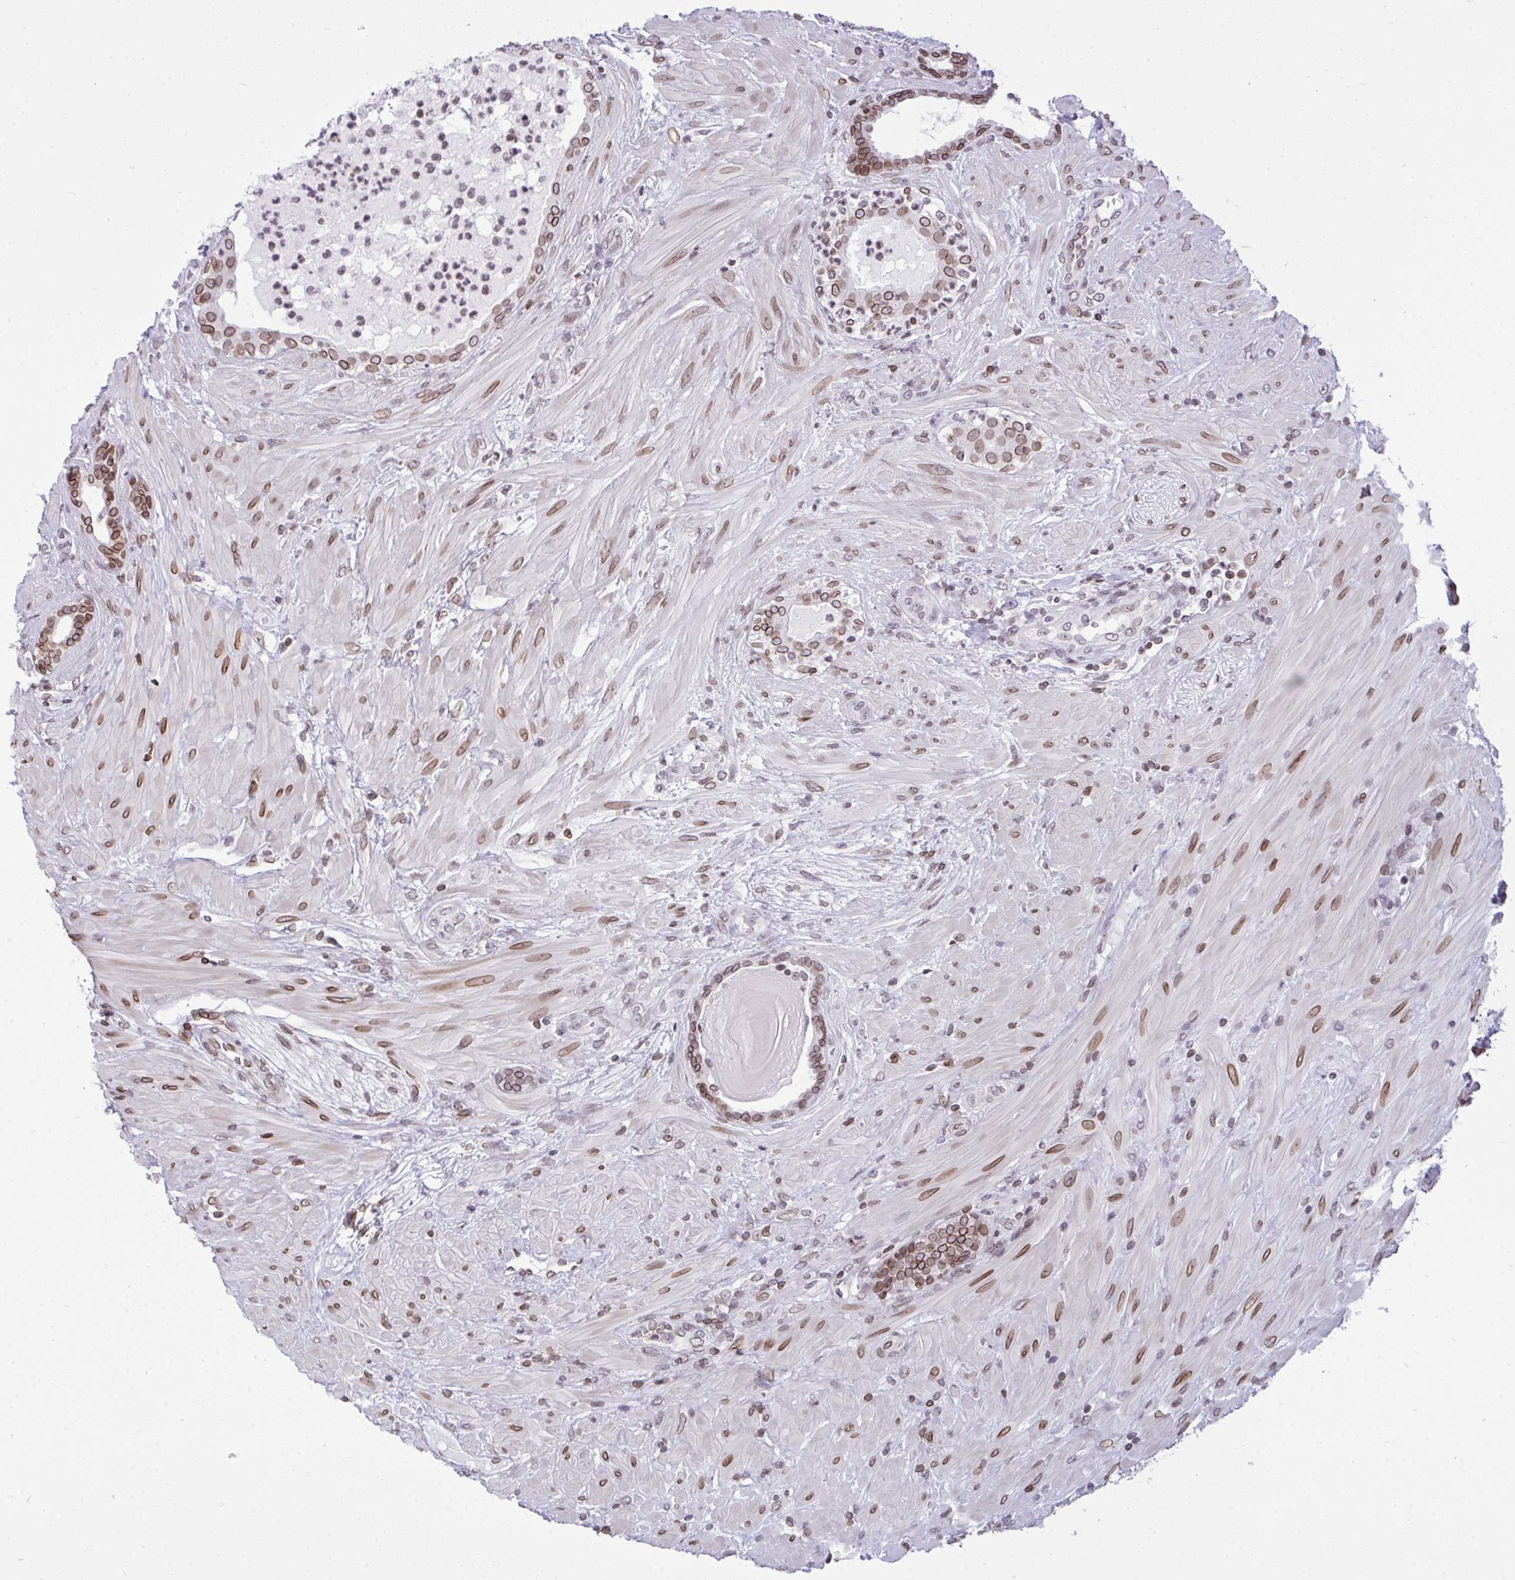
{"staining": {"intensity": "moderate", "quantity": ">75%", "location": "cytoplasmic/membranous,nuclear"}, "tissue": "prostate cancer", "cell_type": "Tumor cells", "image_type": "cancer", "snomed": [{"axis": "morphology", "description": "Adenocarcinoma, High grade"}, {"axis": "topography", "description": "Prostate"}], "caption": "Protein staining of prostate adenocarcinoma (high-grade) tissue exhibits moderate cytoplasmic/membranous and nuclear staining in about >75% of tumor cells. The staining was performed using DAB to visualize the protein expression in brown, while the nuclei were stained in blue with hematoxylin (Magnification: 20x).", "gene": "LMNB2", "patient": {"sex": "male", "age": 62}}